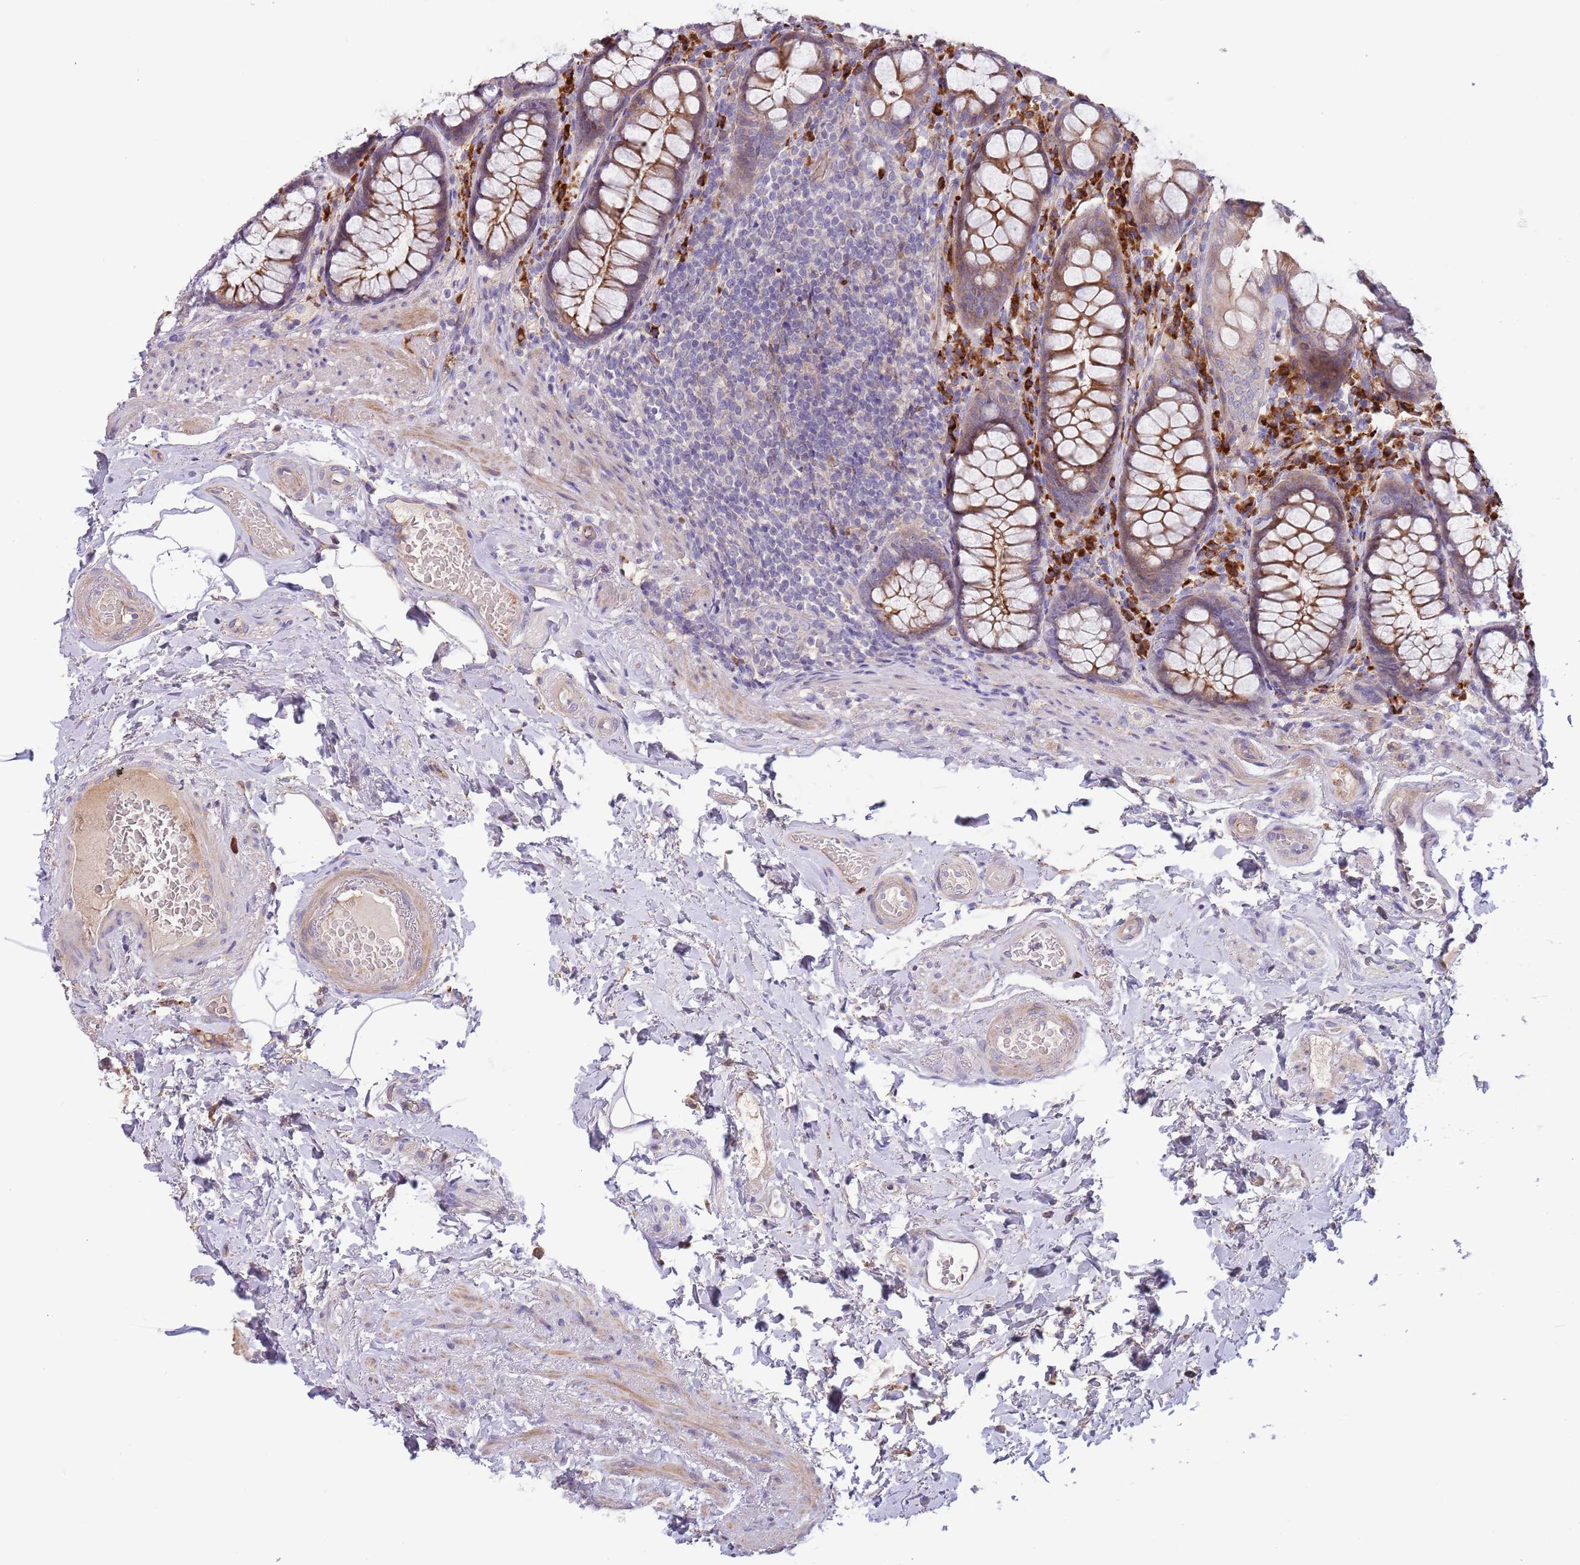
{"staining": {"intensity": "moderate", "quantity": "25%-75%", "location": "cytoplasmic/membranous"}, "tissue": "rectum", "cell_type": "Glandular cells", "image_type": "normal", "snomed": [{"axis": "morphology", "description": "Normal tissue, NOS"}, {"axis": "topography", "description": "Rectum"}], "caption": "Rectum stained with DAB immunohistochemistry (IHC) shows medium levels of moderate cytoplasmic/membranous staining in about 25%-75% of glandular cells. Immunohistochemistry (ihc) stains the protein in brown and the nuclei are stained blue.", "gene": "SUSD1", "patient": {"sex": "male", "age": 83}}